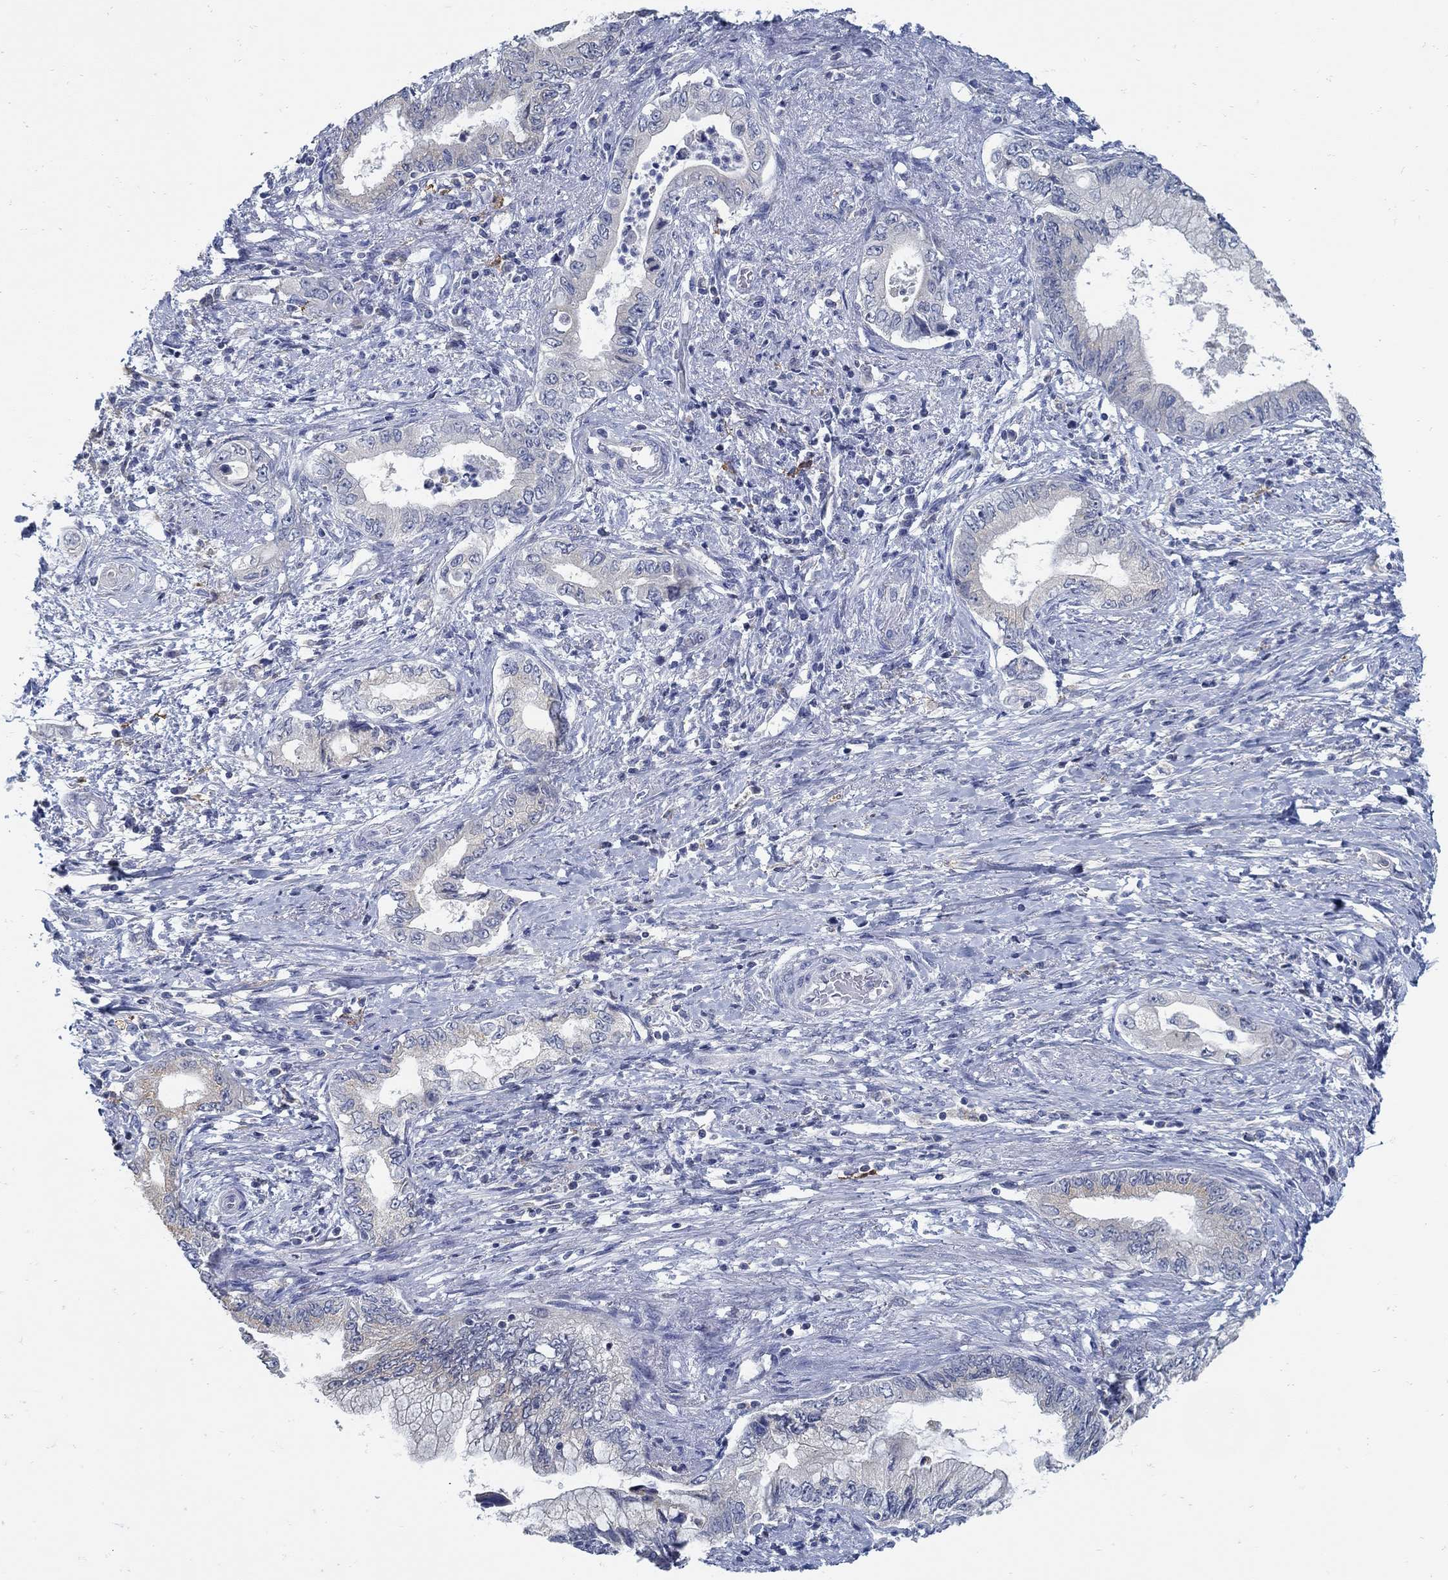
{"staining": {"intensity": "negative", "quantity": "none", "location": "none"}, "tissue": "pancreatic cancer", "cell_type": "Tumor cells", "image_type": "cancer", "snomed": [{"axis": "morphology", "description": "Adenocarcinoma, NOS"}, {"axis": "topography", "description": "Pancreas"}], "caption": "Human adenocarcinoma (pancreatic) stained for a protein using immunohistochemistry displays no positivity in tumor cells.", "gene": "ZFAND4", "patient": {"sex": "female", "age": 73}}